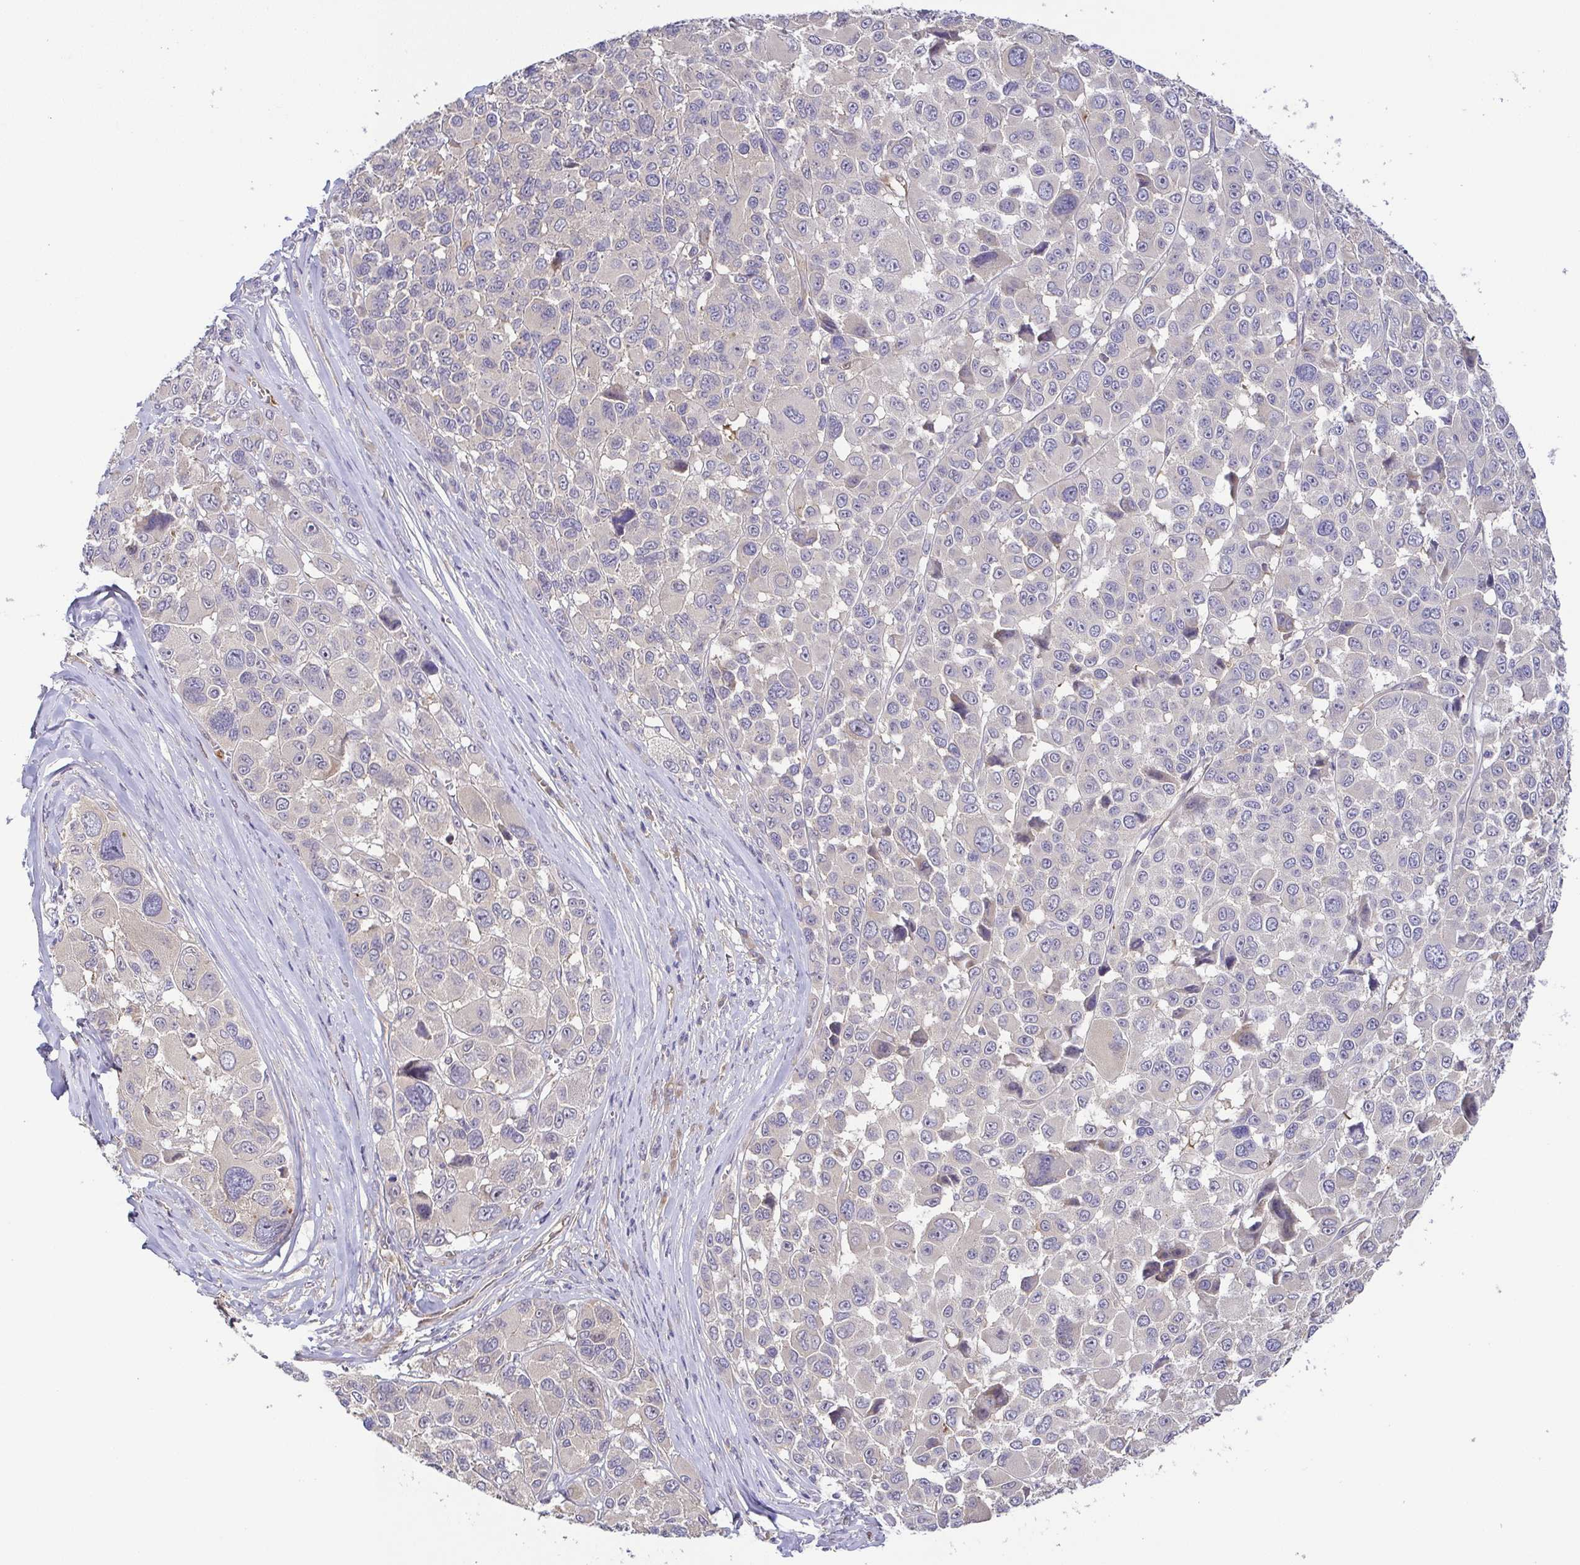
{"staining": {"intensity": "negative", "quantity": "none", "location": "none"}, "tissue": "melanoma", "cell_type": "Tumor cells", "image_type": "cancer", "snomed": [{"axis": "morphology", "description": "Malignant melanoma, NOS"}, {"axis": "topography", "description": "Skin"}], "caption": "The histopathology image shows no staining of tumor cells in malignant melanoma. Nuclei are stained in blue.", "gene": "EIF3D", "patient": {"sex": "female", "age": 66}}